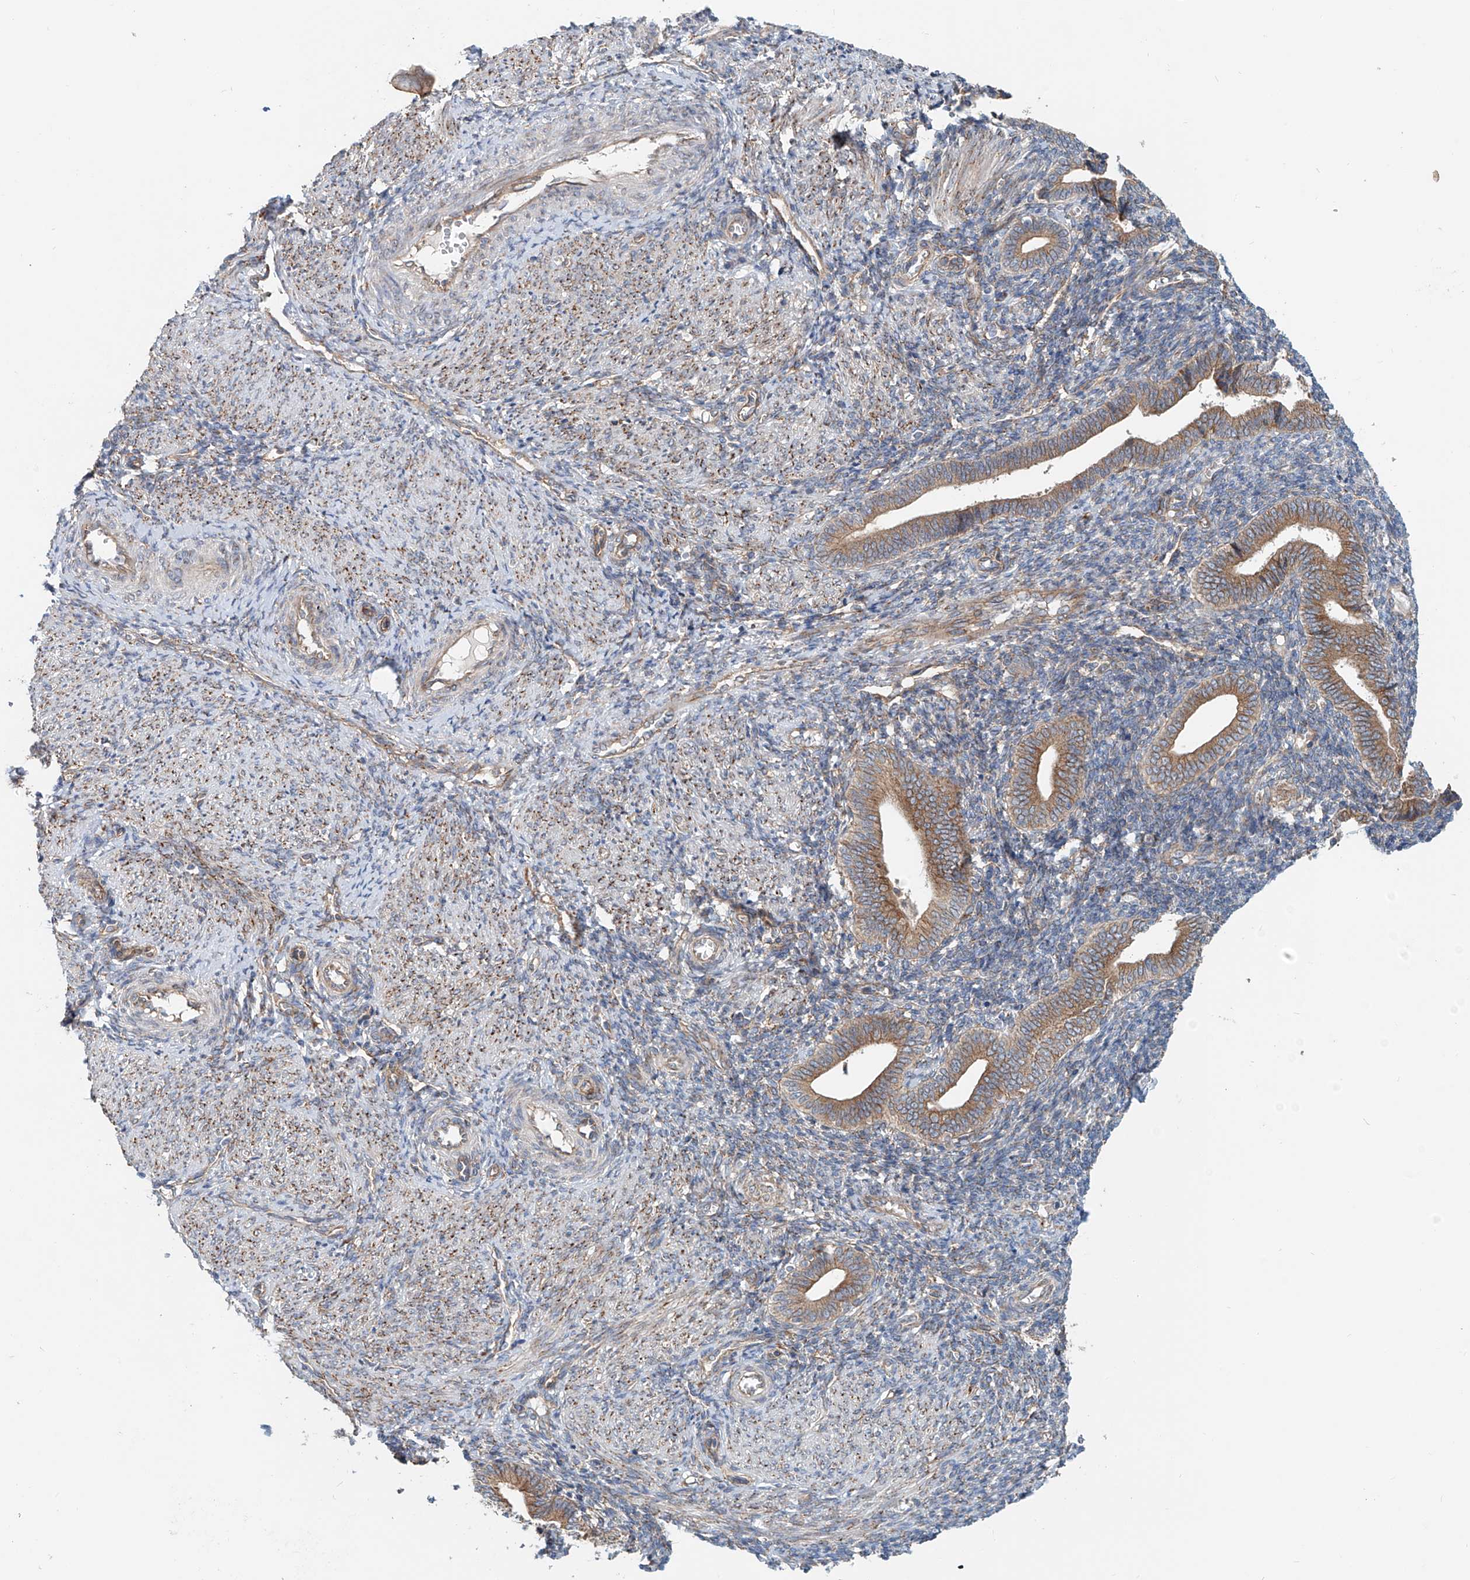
{"staining": {"intensity": "strong", "quantity": "25%-75%", "location": "cytoplasmic/membranous"}, "tissue": "endometrium", "cell_type": "Cells in endometrial stroma", "image_type": "normal", "snomed": [{"axis": "morphology", "description": "Normal tissue, NOS"}, {"axis": "topography", "description": "Uterus"}, {"axis": "topography", "description": "Endometrium"}], "caption": "The image reveals a brown stain indicating the presence of a protein in the cytoplasmic/membranous of cells in endometrial stroma in endometrium.", "gene": "SNAP29", "patient": {"sex": "female", "age": 33}}